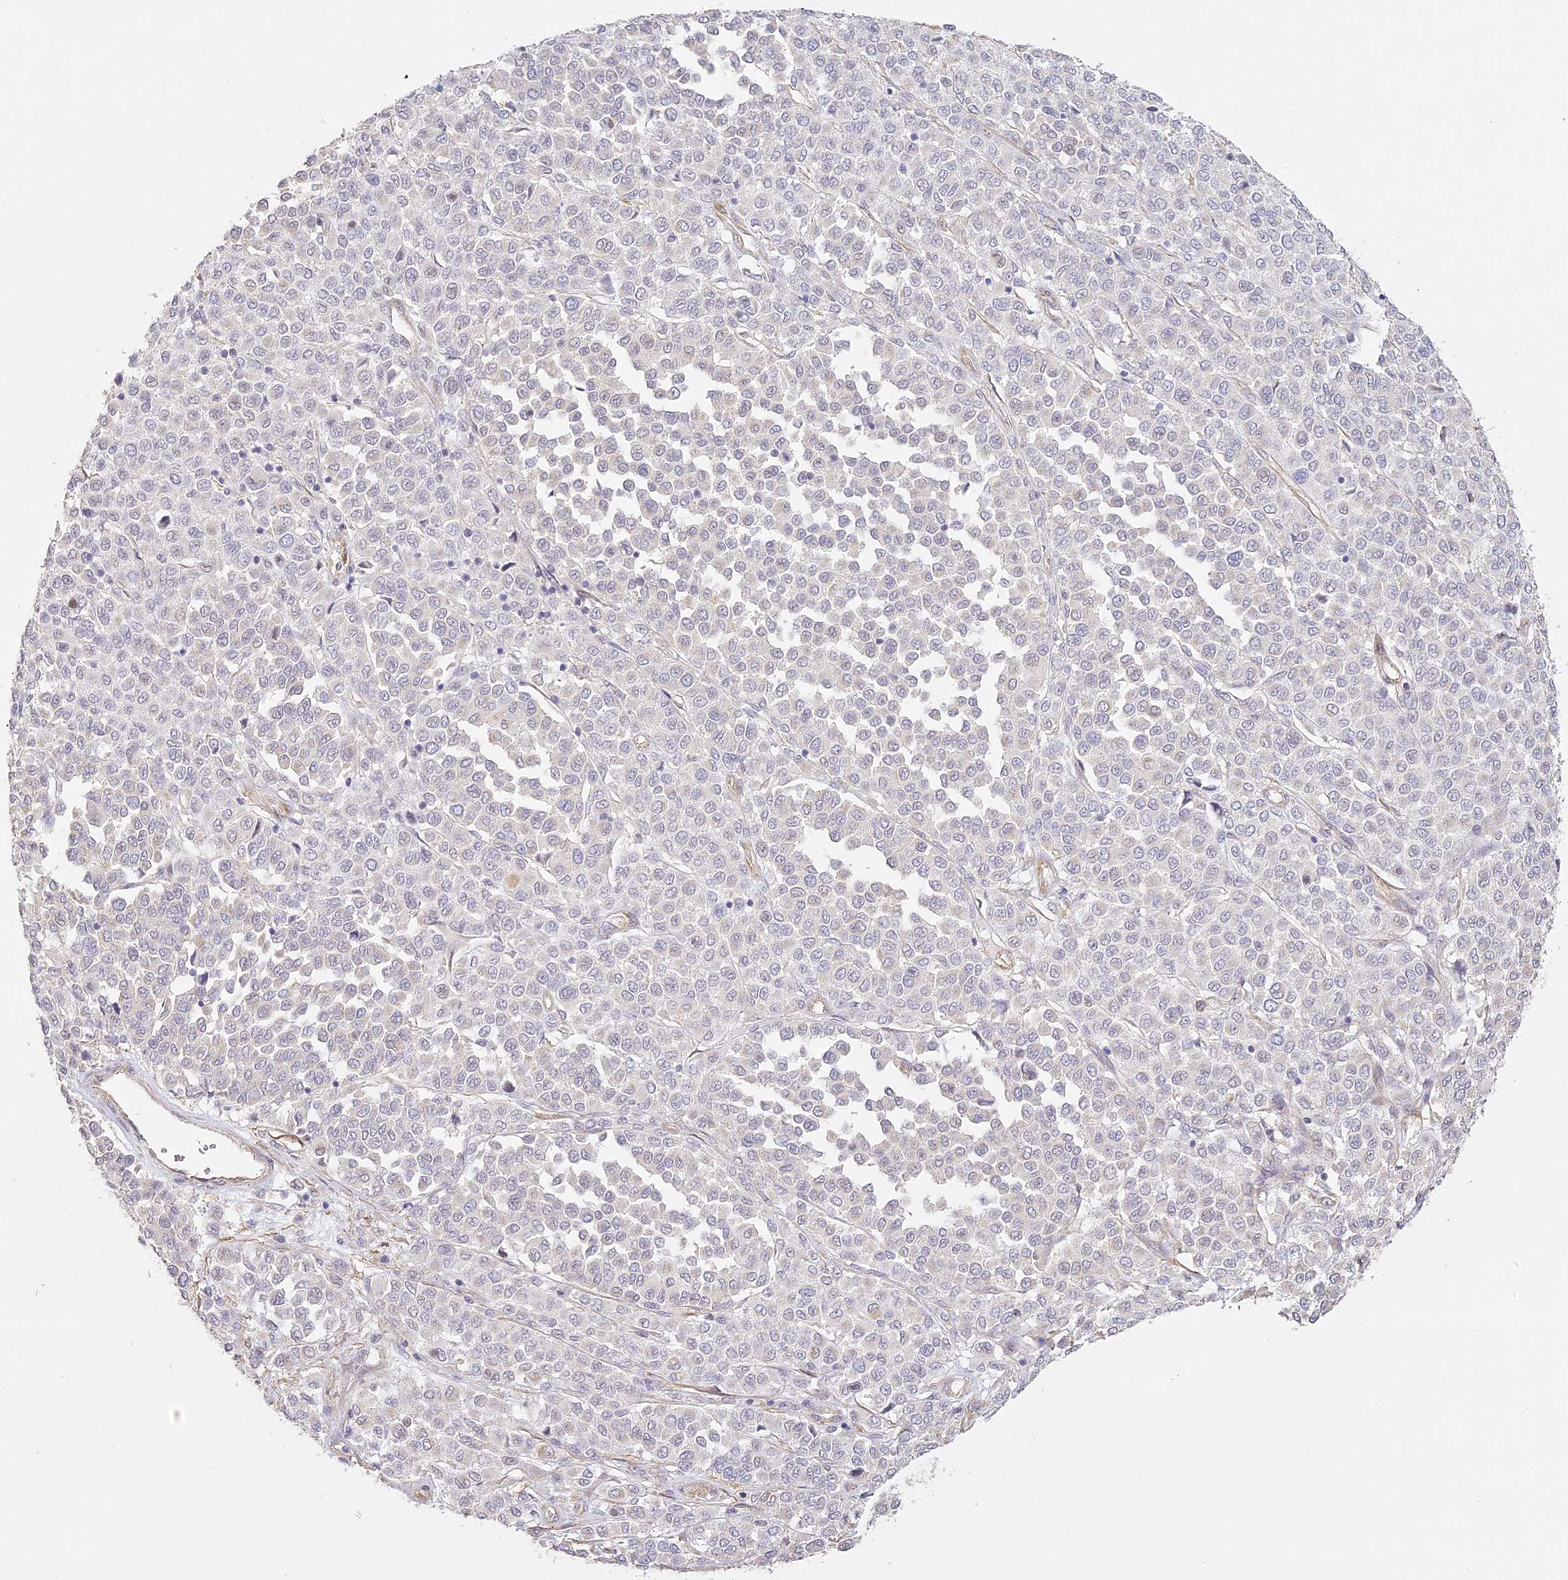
{"staining": {"intensity": "negative", "quantity": "none", "location": "none"}, "tissue": "melanoma", "cell_type": "Tumor cells", "image_type": "cancer", "snomed": [{"axis": "morphology", "description": "Malignant melanoma, Metastatic site"}, {"axis": "topography", "description": "Pancreas"}], "caption": "Immunohistochemistry image of human malignant melanoma (metastatic site) stained for a protein (brown), which displays no expression in tumor cells.", "gene": "MED28", "patient": {"sex": "female", "age": 30}}